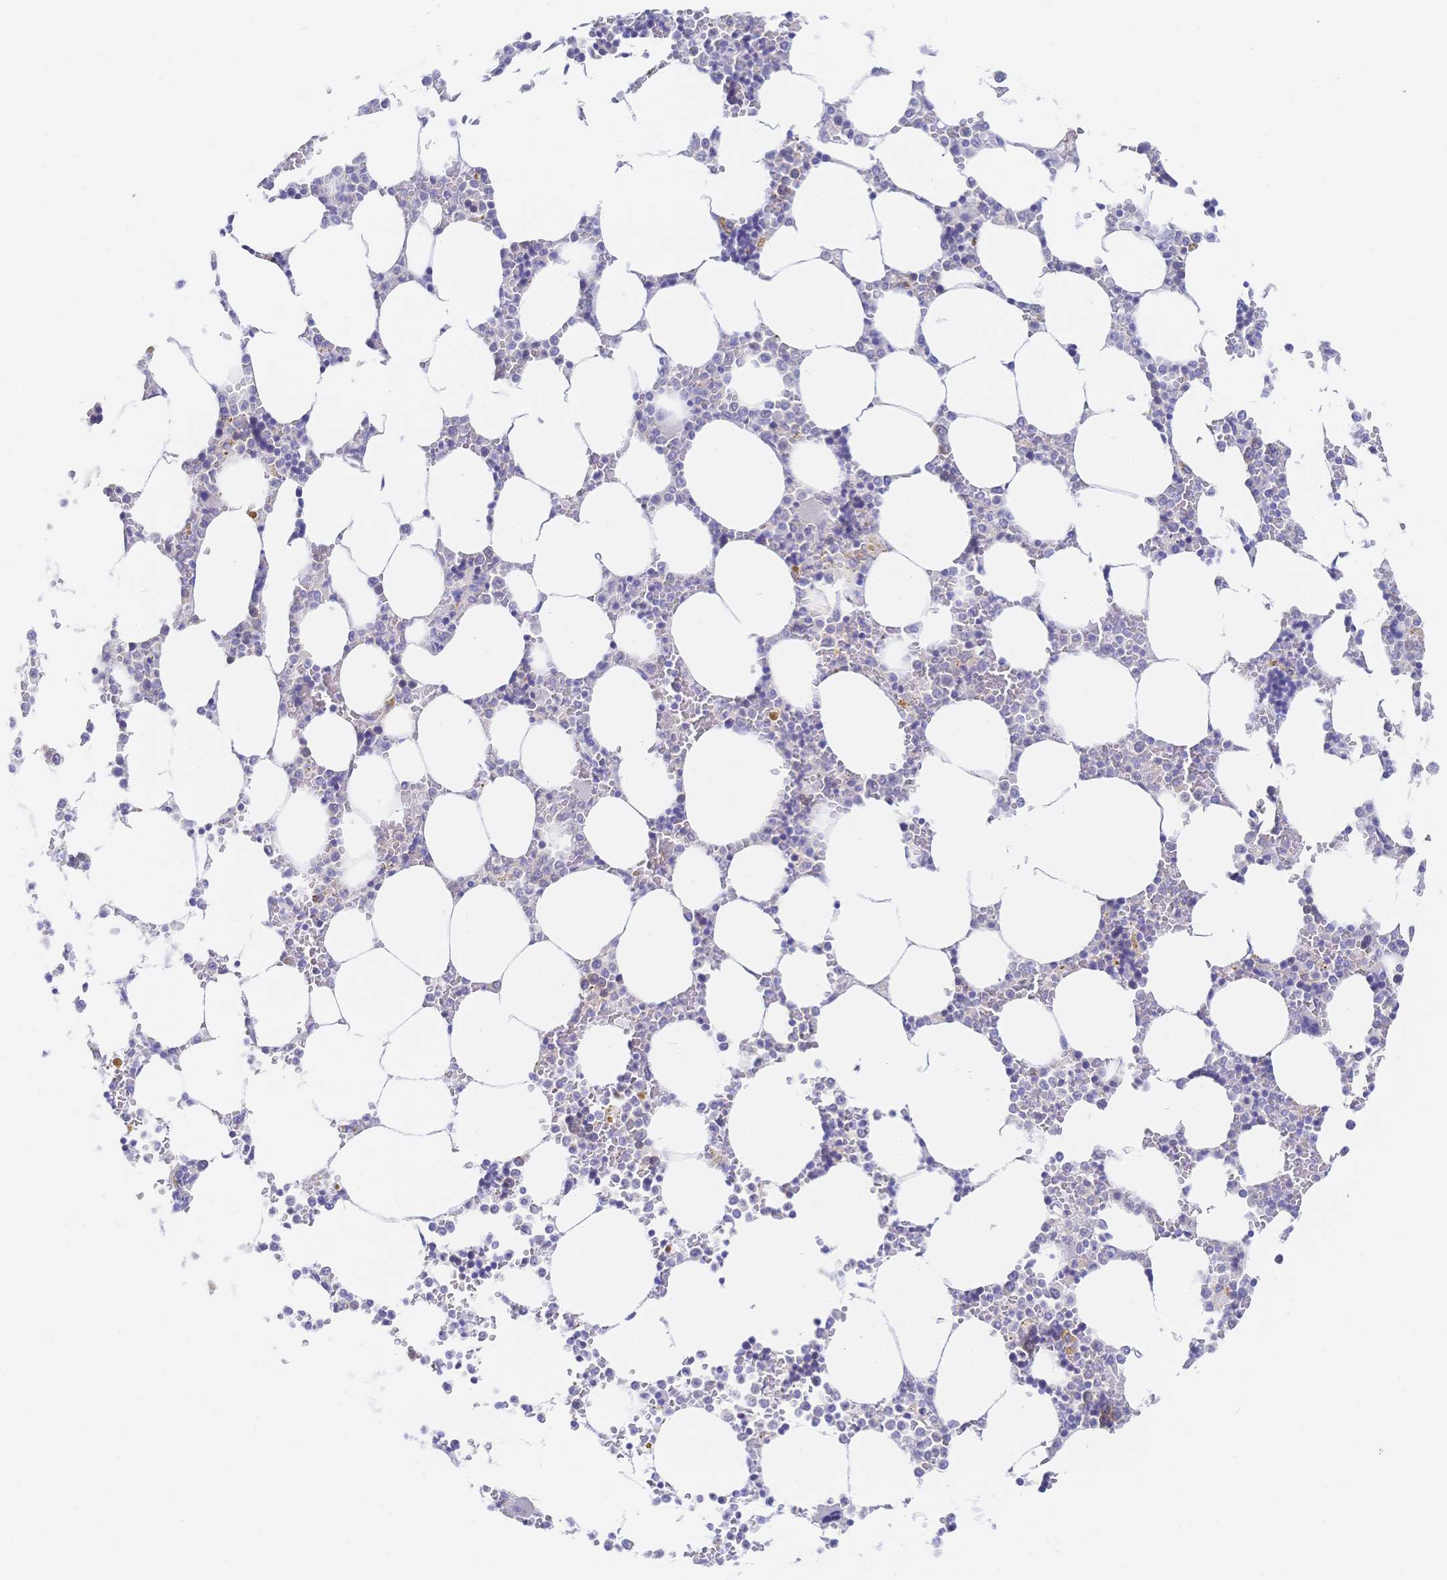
{"staining": {"intensity": "moderate", "quantity": "<25%", "location": "cytoplasmic/membranous"}, "tissue": "bone marrow", "cell_type": "Hematopoietic cells", "image_type": "normal", "snomed": [{"axis": "morphology", "description": "Normal tissue, NOS"}, {"axis": "topography", "description": "Bone marrow"}], "caption": "DAB (3,3'-diaminobenzidine) immunohistochemical staining of unremarkable human bone marrow demonstrates moderate cytoplasmic/membranous protein staining in about <25% of hematopoietic cells. The staining was performed using DAB to visualize the protein expression in brown, while the nuclei were stained in blue with hematoxylin (Magnification: 20x).", "gene": "RRM1", "patient": {"sex": "male", "age": 64}}